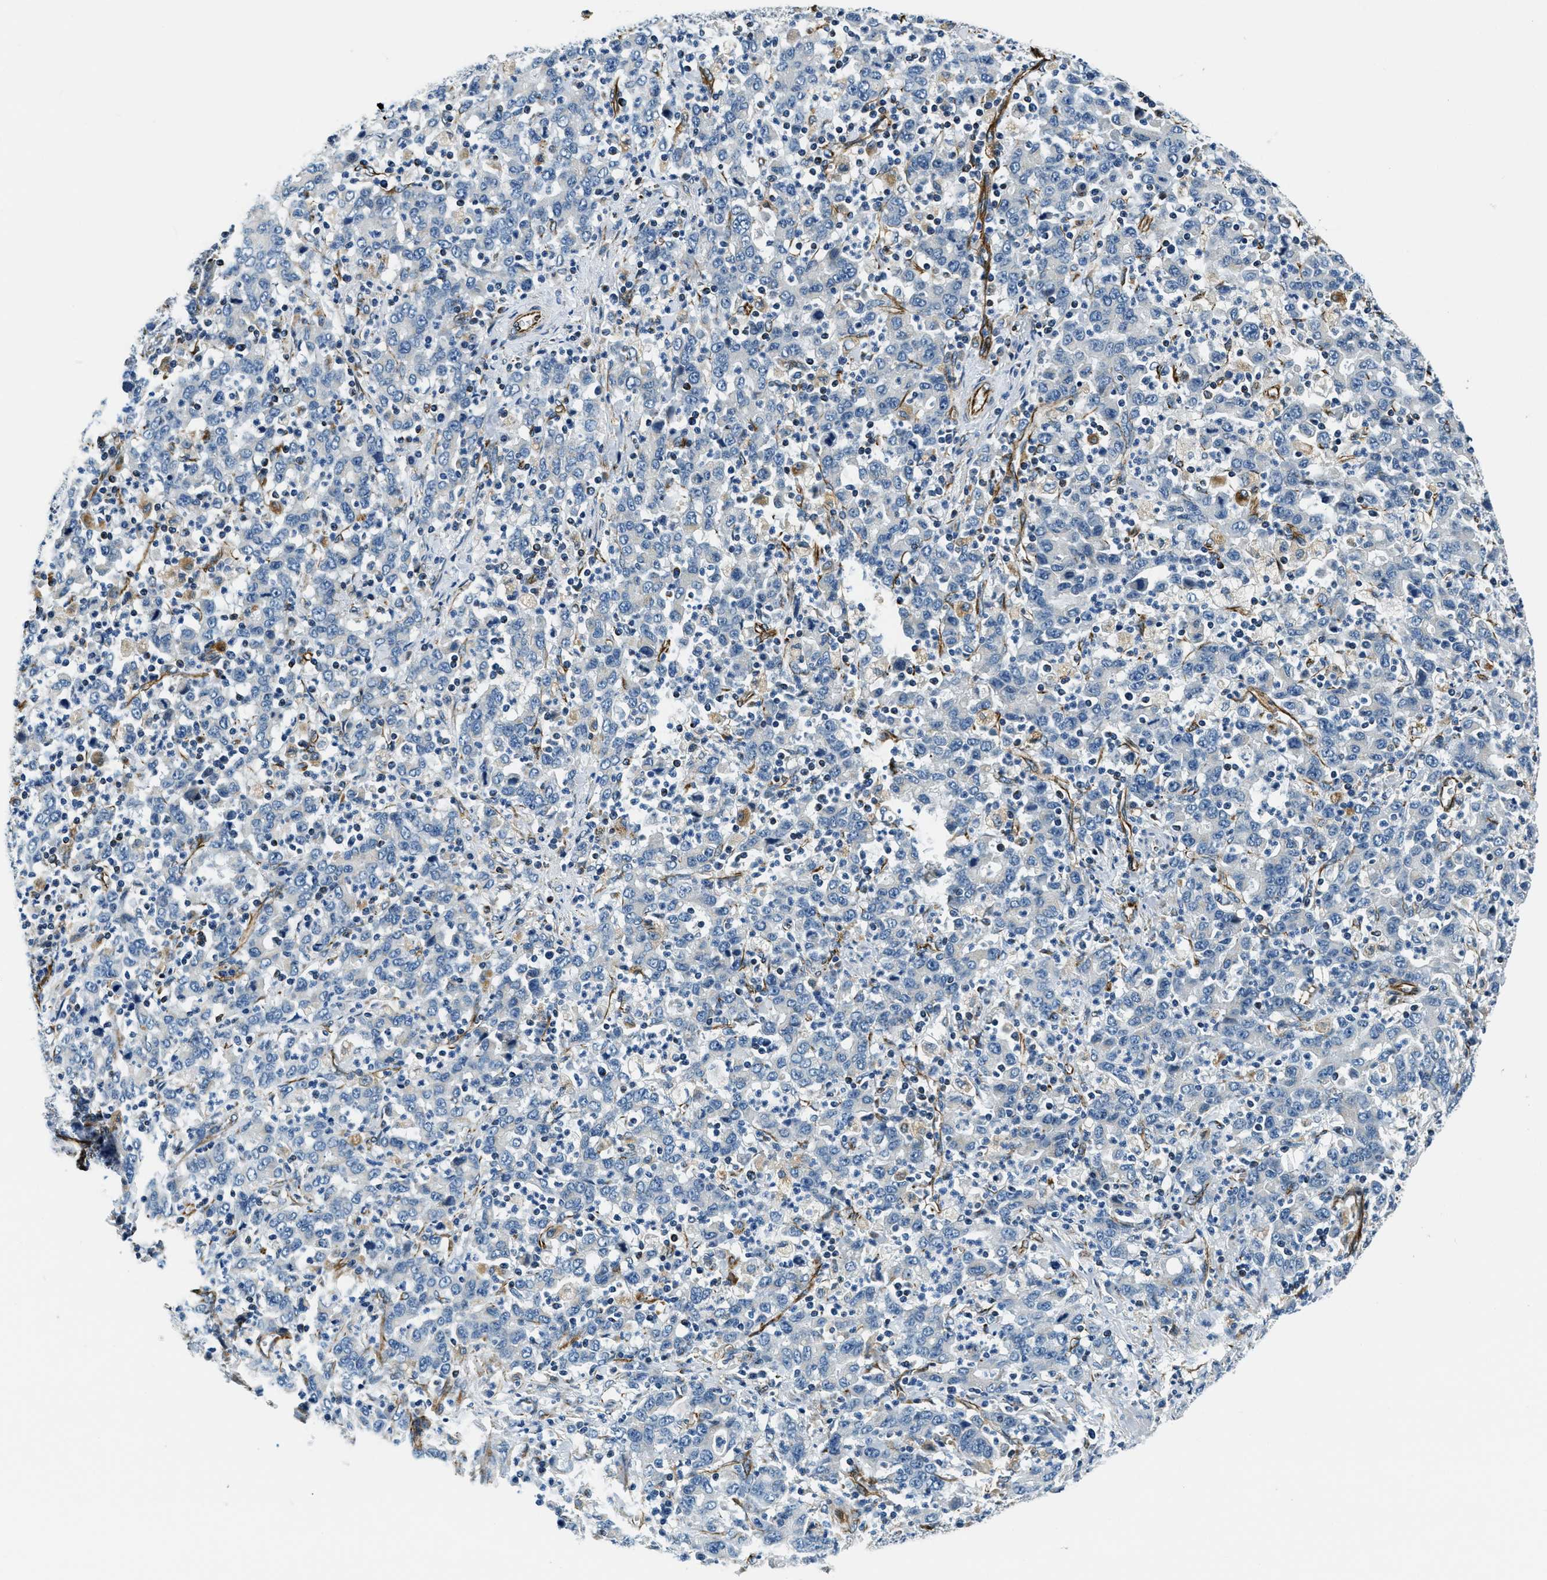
{"staining": {"intensity": "negative", "quantity": "none", "location": "none"}, "tissue": "stomach cancer", "cell_type": "Tumor cells", "image_type": "cancer", "snomed": [{"axis": "morphology", "description": "Adenocarcinoma, NOS"}, {"axis": "topography", "description": "Stomach, upper"}], "caption": "An IHC photomicrograph of stomach cancer is shown. There is no staining in tumor cells of stomach cancer.", "gene": "GNS", "patient": {"sex": "male", "age": 69}}